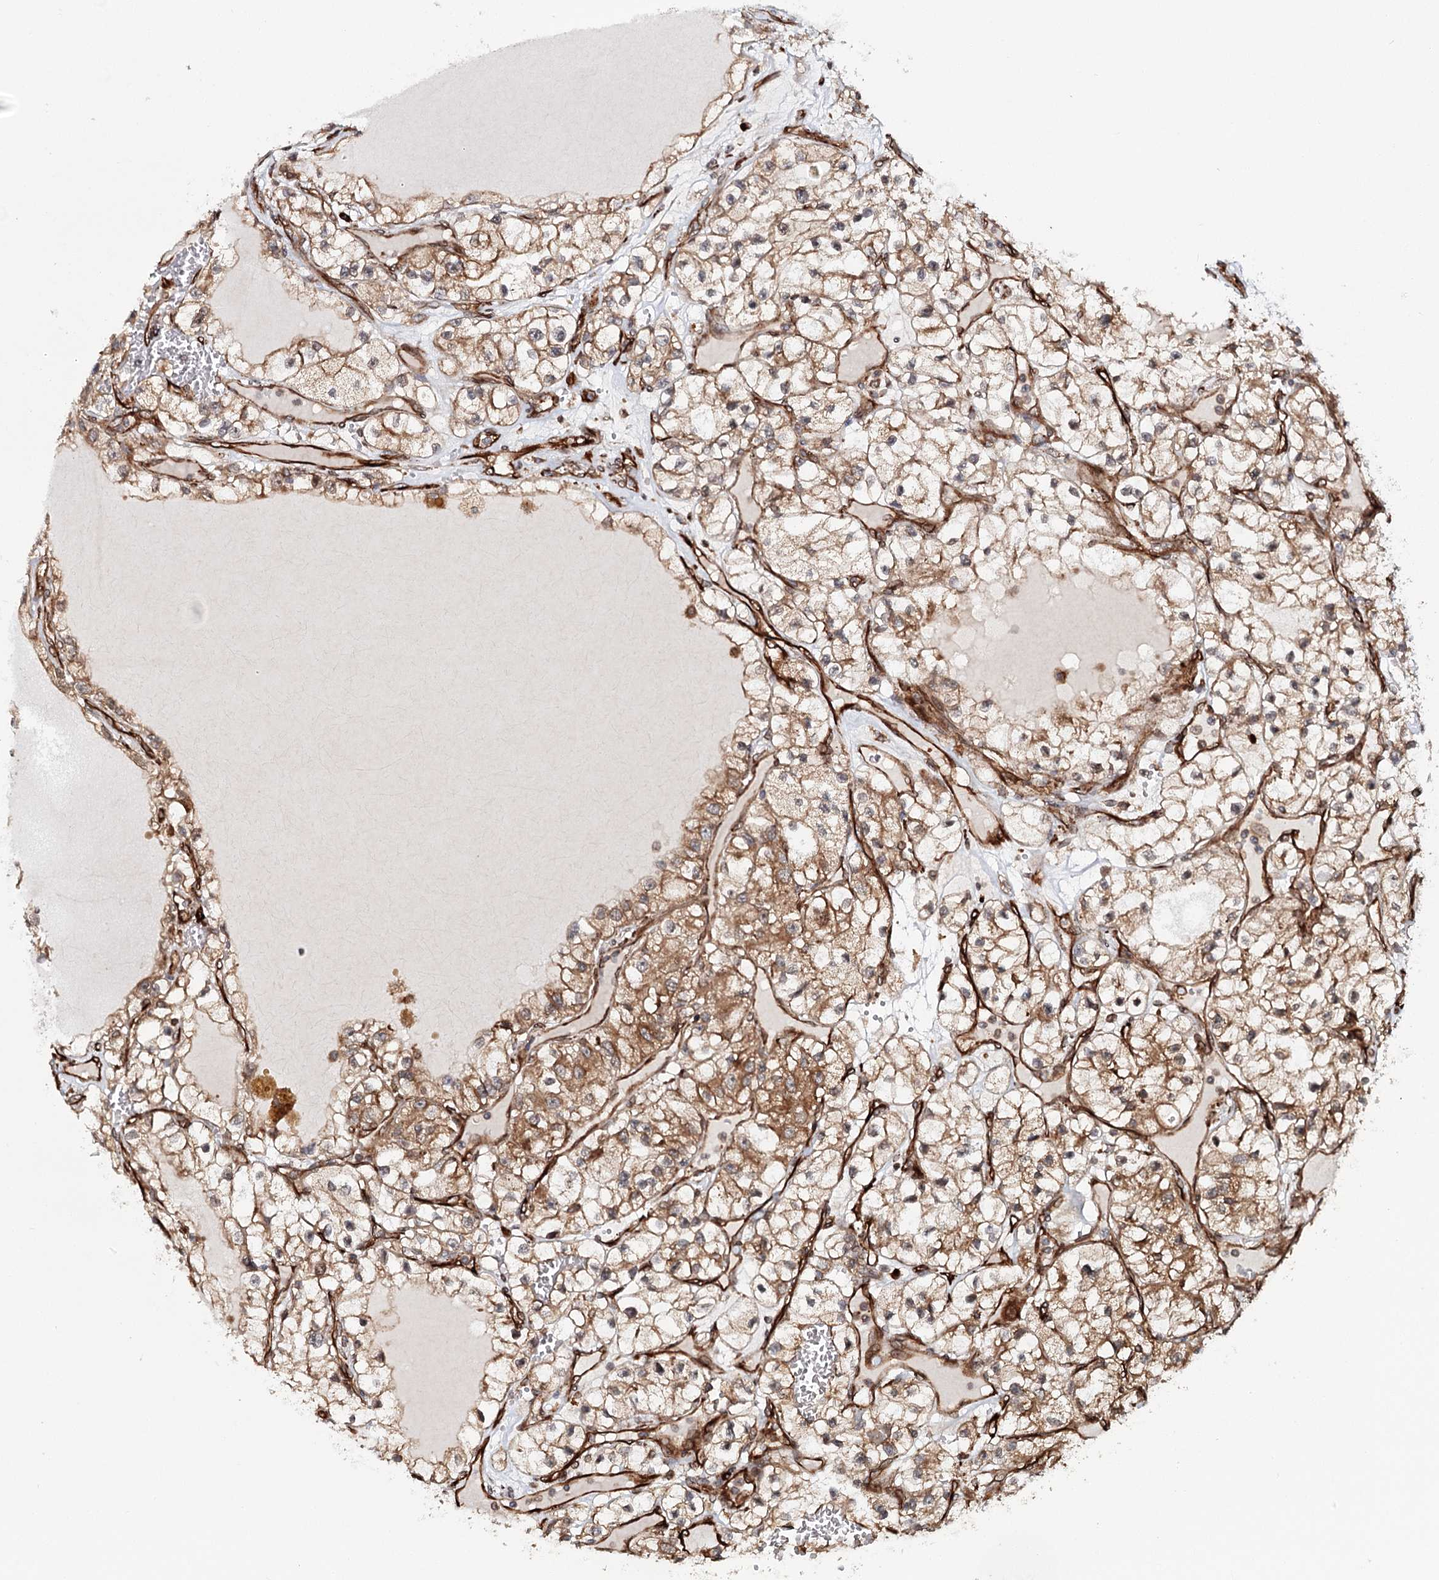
{"staining": {"intensity": "moderate", "quantity": ">75%", "location": "cytoplasmic/membranous"}, "tissue": "renal cancer", "cell_type": "Tumor cells", "image_type": "cancer", "snomed": [{"axis": "morphology", "description": "Adenocarcinoma, NOS"}, {"axis": "topography", "description": "Kidney"}], "caption": "Renal adenocarcinoma was stained to show a protein in brown. There is medium levels of moderate cytoplasmic/membranous staining in about >75% of tumor cells.", "gene": "MKNK1", "patient": {"sex": "female", "age": 57}}